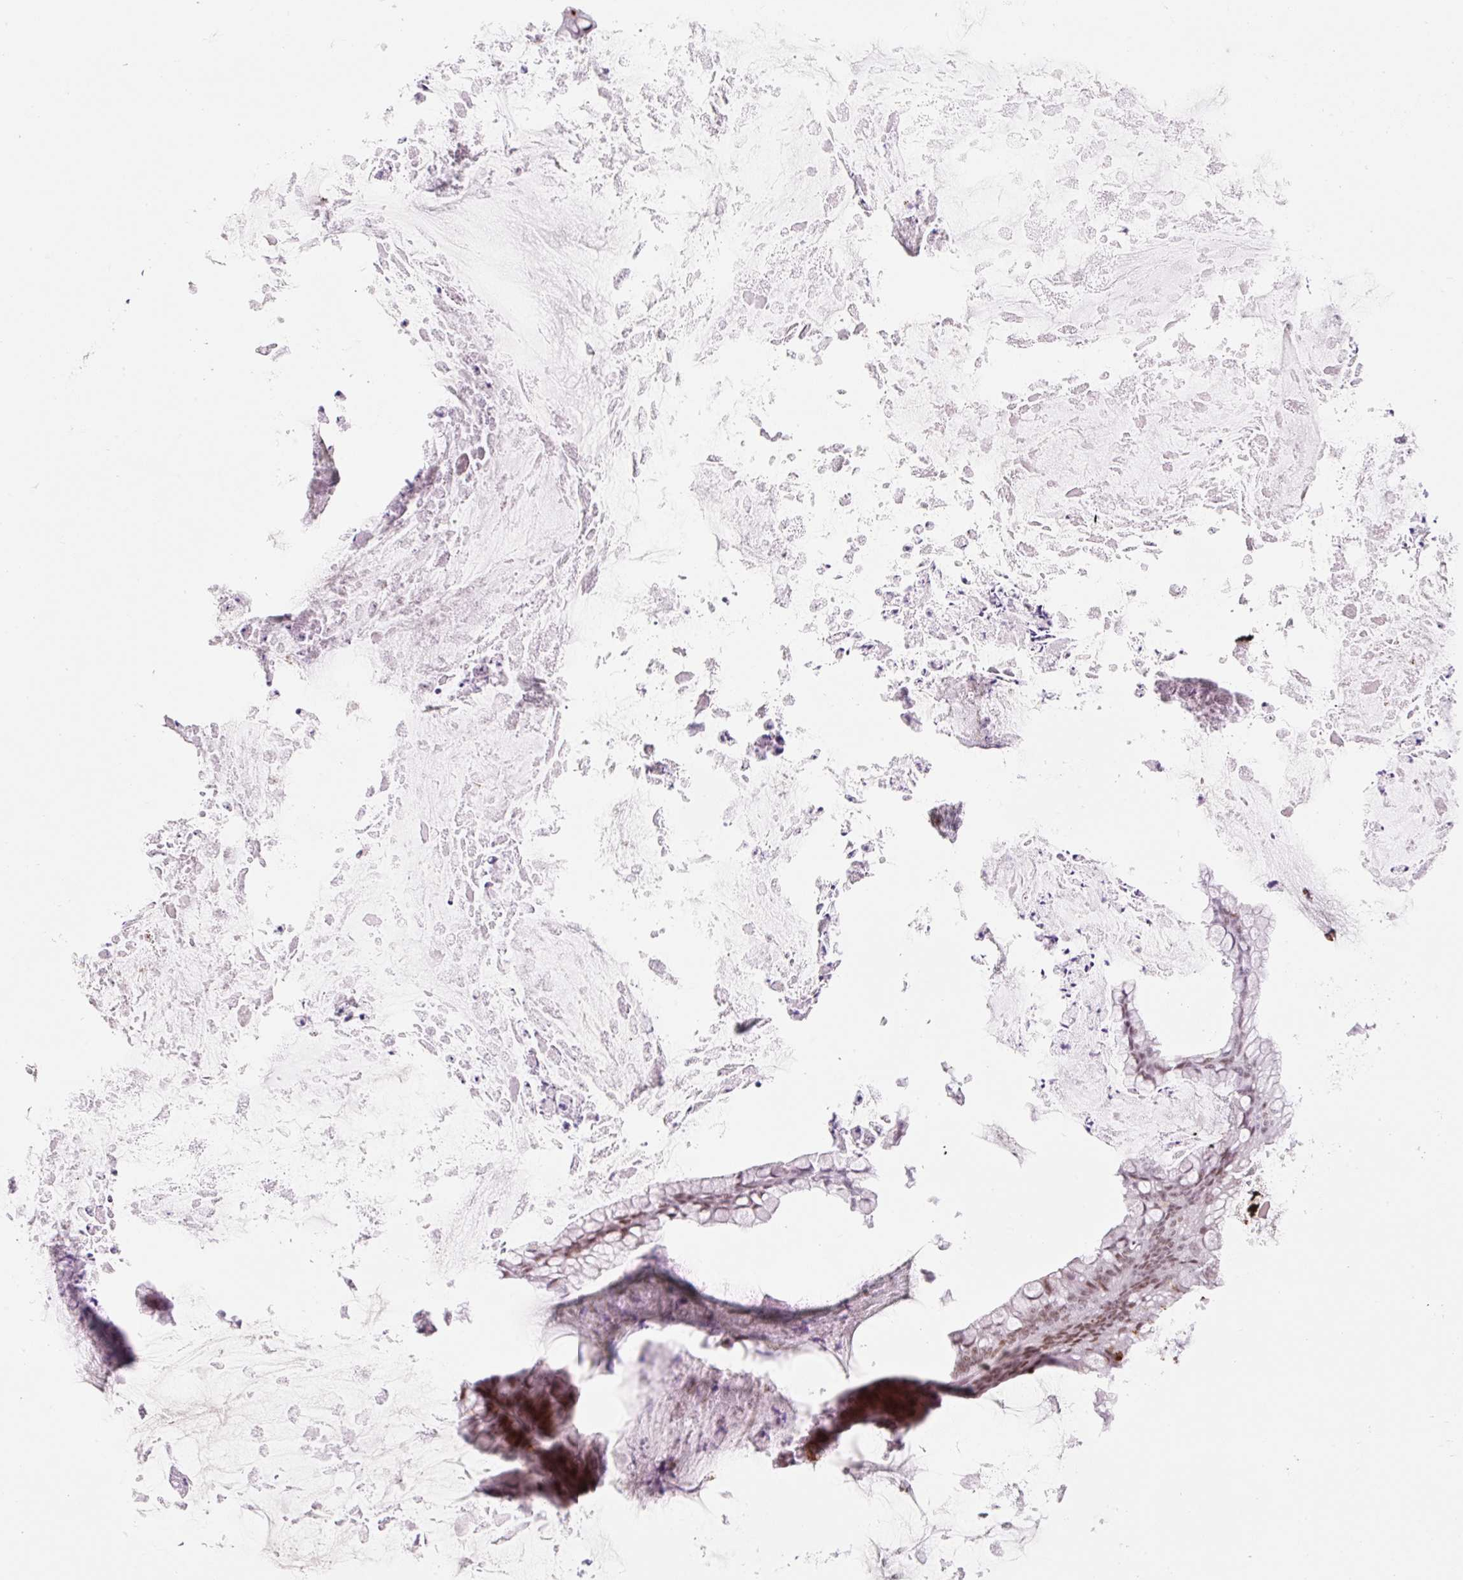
{"staining": {"intensity": "moderate", "quantity": ">75%", "location": "nuclear"}, "tissue": "ovarian cancer", "cell_type": "Tumor cells", "image_type": "cancer", "snomed": [{"axis": "morphology", "description": "Cystadenocarcinoma, mucinous, NOS"}, {"axis": "topography", "description": "Ovary"}], "caption": "Tumor cells exhibit medium levels of moderate nuclear expression in approximately >75% of cells in human ovarian cancer.", "gene": "H2BW1", "patient": {"sex": "female", "age": 35}}